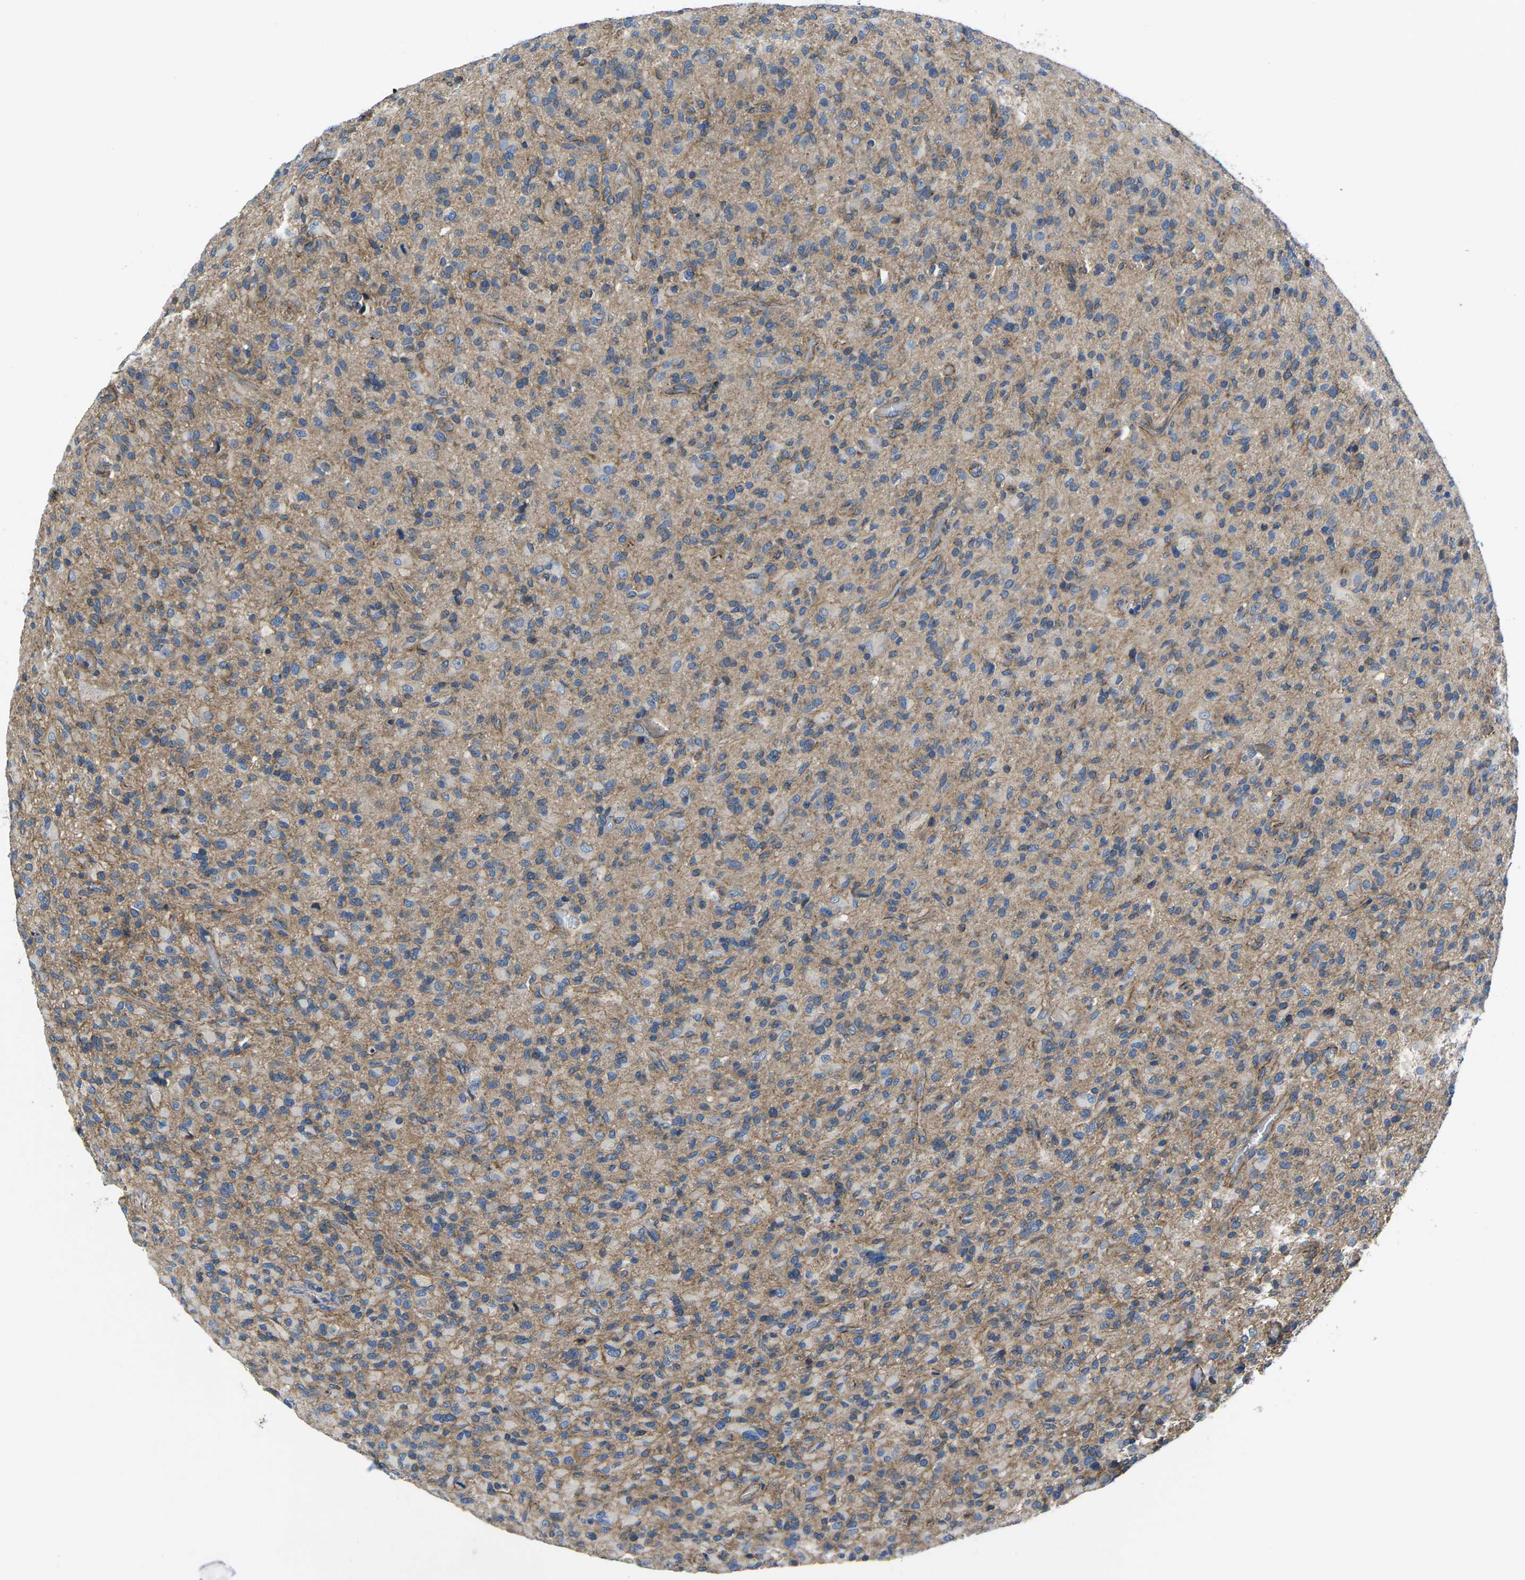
{"staining": {"intensity": "moderate", "quantity": ">75%", "location": "cytoplasmic/membranous"}, "tissue": "glioma", "cell_type": "Tumor cells", "image_type": "cancer", "snomed": [{"axis": "morphology", "description": "Glioma, malignant, High grade"}, {"axis": "topography", "description": "Brain"}], "caption": "Moderate cytoplasmic/membranous staining for a protein is appreciated in about >75% of tumor cells of malignant high-grade glioma using IHC.", "gene": "CTNND1", "patient": {"sex": "male", "age": 71}}